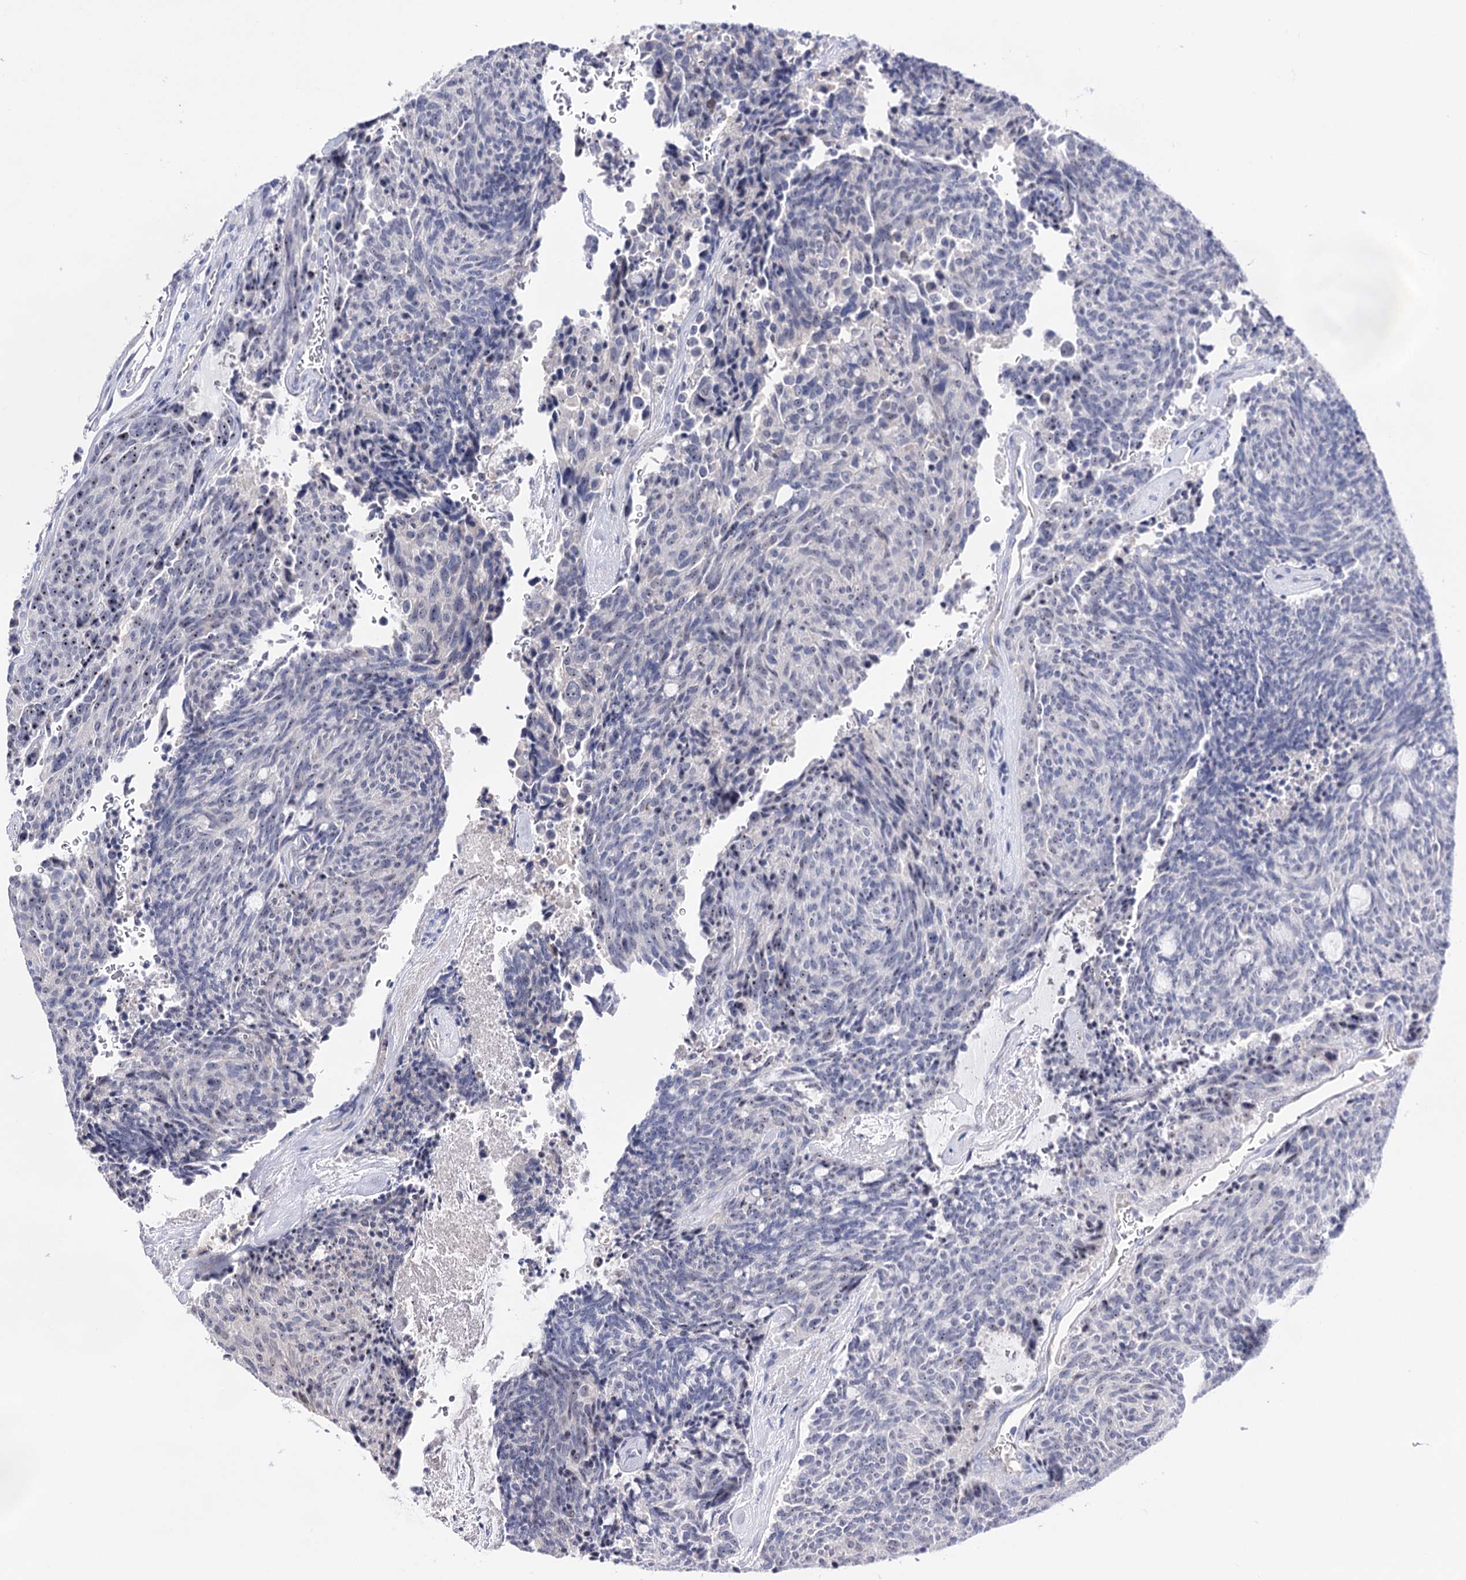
{"staining": {"intensity": "negative", "quantity": "none", "location": "none"}, "tissue": "carcinoid", "cell_type": "Tumor cells", "image_type": "cancer", "snomed": [{"axis": "morphology", "description": "Carcinoid, malignant, NOS"}, {"axis": "topography", "description": "Pancreas"}], "caption": "Tumor cells are negative for protein expression in human carcinoid.", "gene": "PCGF5", "patient": {"sex": "female", "age": 54}}